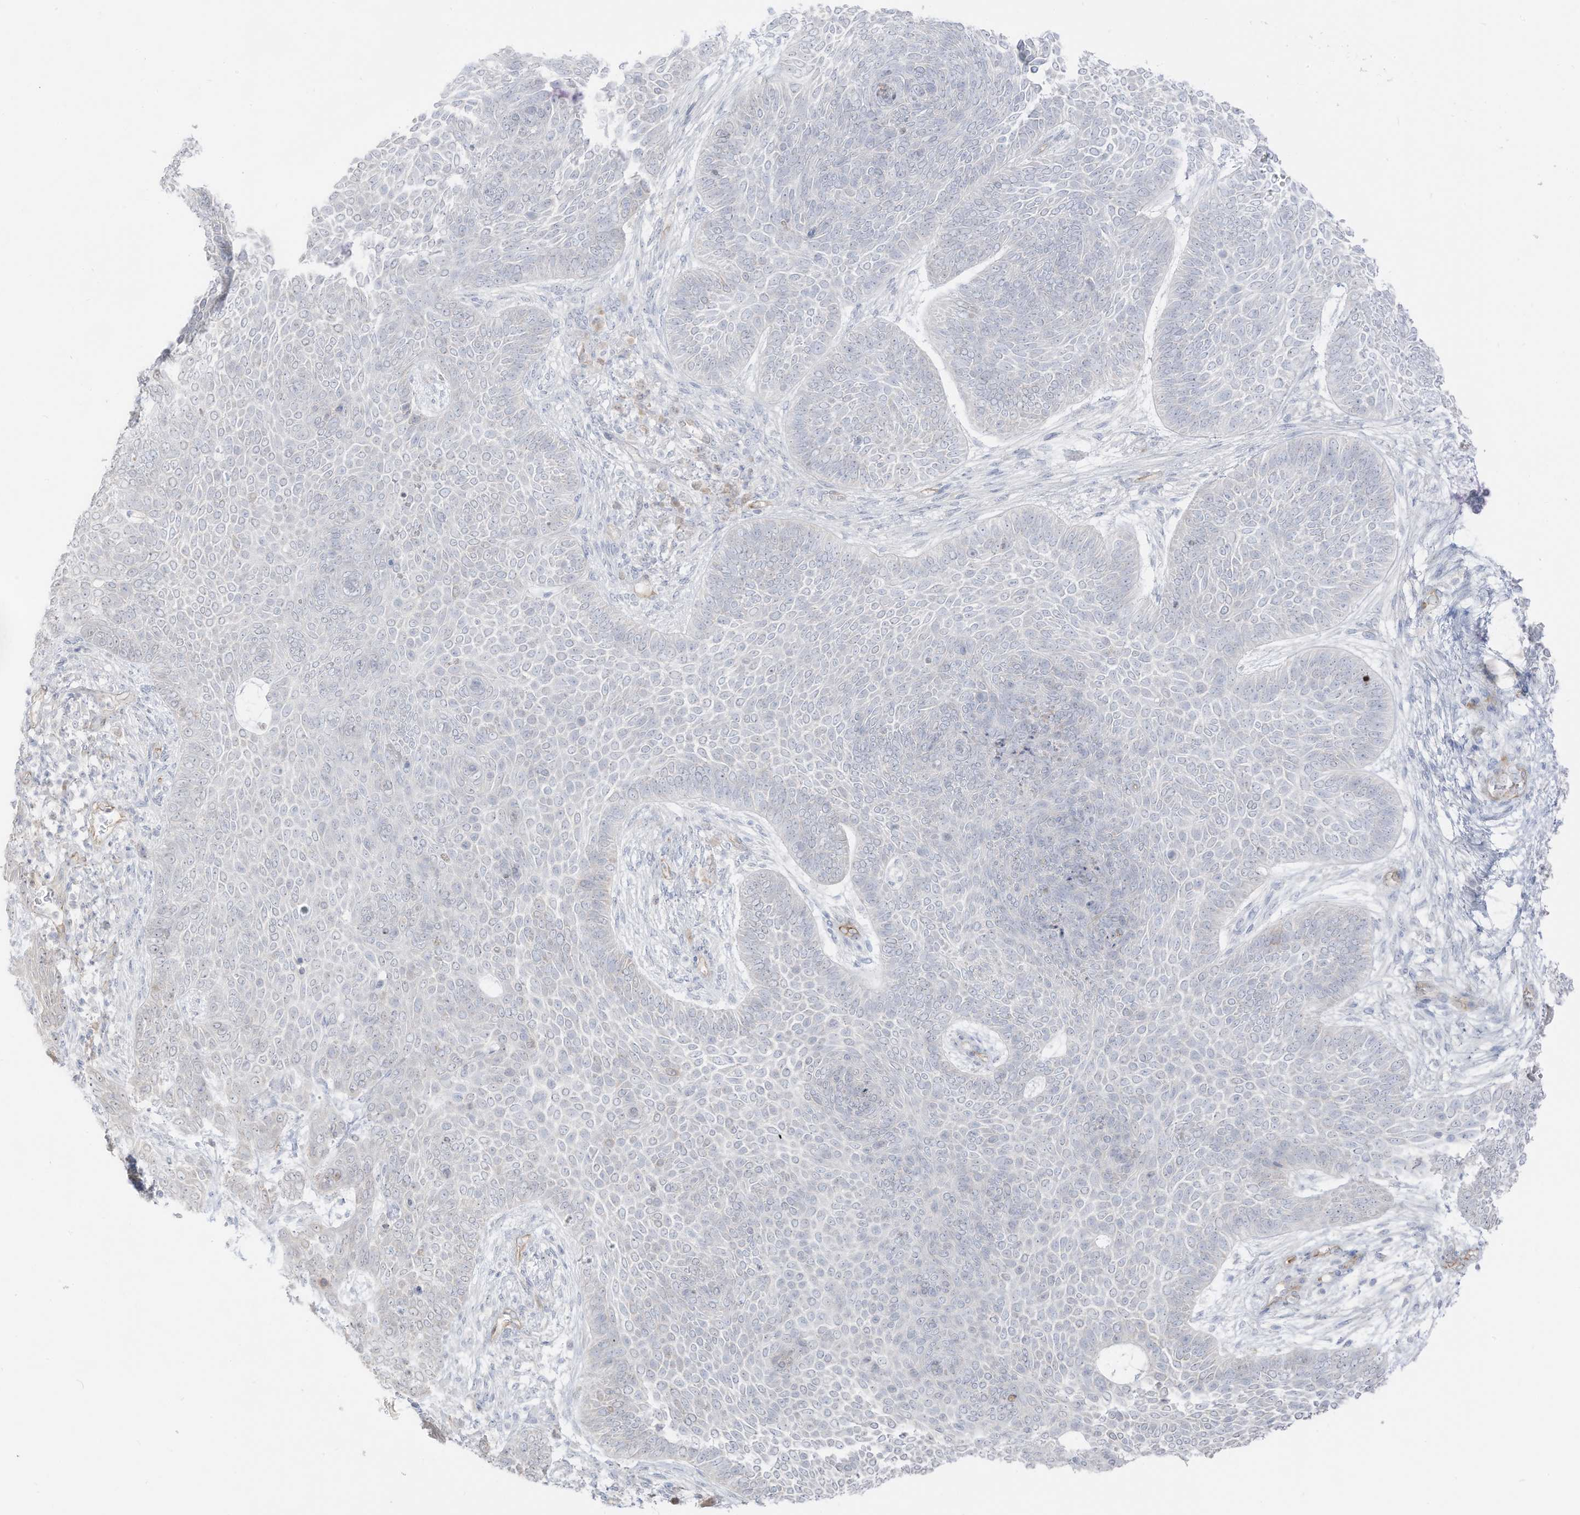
{"staining": {"intensity": "negative", "quantity": "none", "location": "none"}, "tissue": "skin cancer", "cell_type": "Tumor cells", "image_type": "cancer", "snomed": [{"axis": "morphology", "description": "Basal cell carcinoma"}, {"axis": "topography", "description": "Skin"}], "caption": "A histopathology image of skin cancer (basal cell carcinoma) stained for a protein reveals no brown staining in tumor cells.", "gene": "C11orf87", "patient": {"sex": "male", "age": 85}}